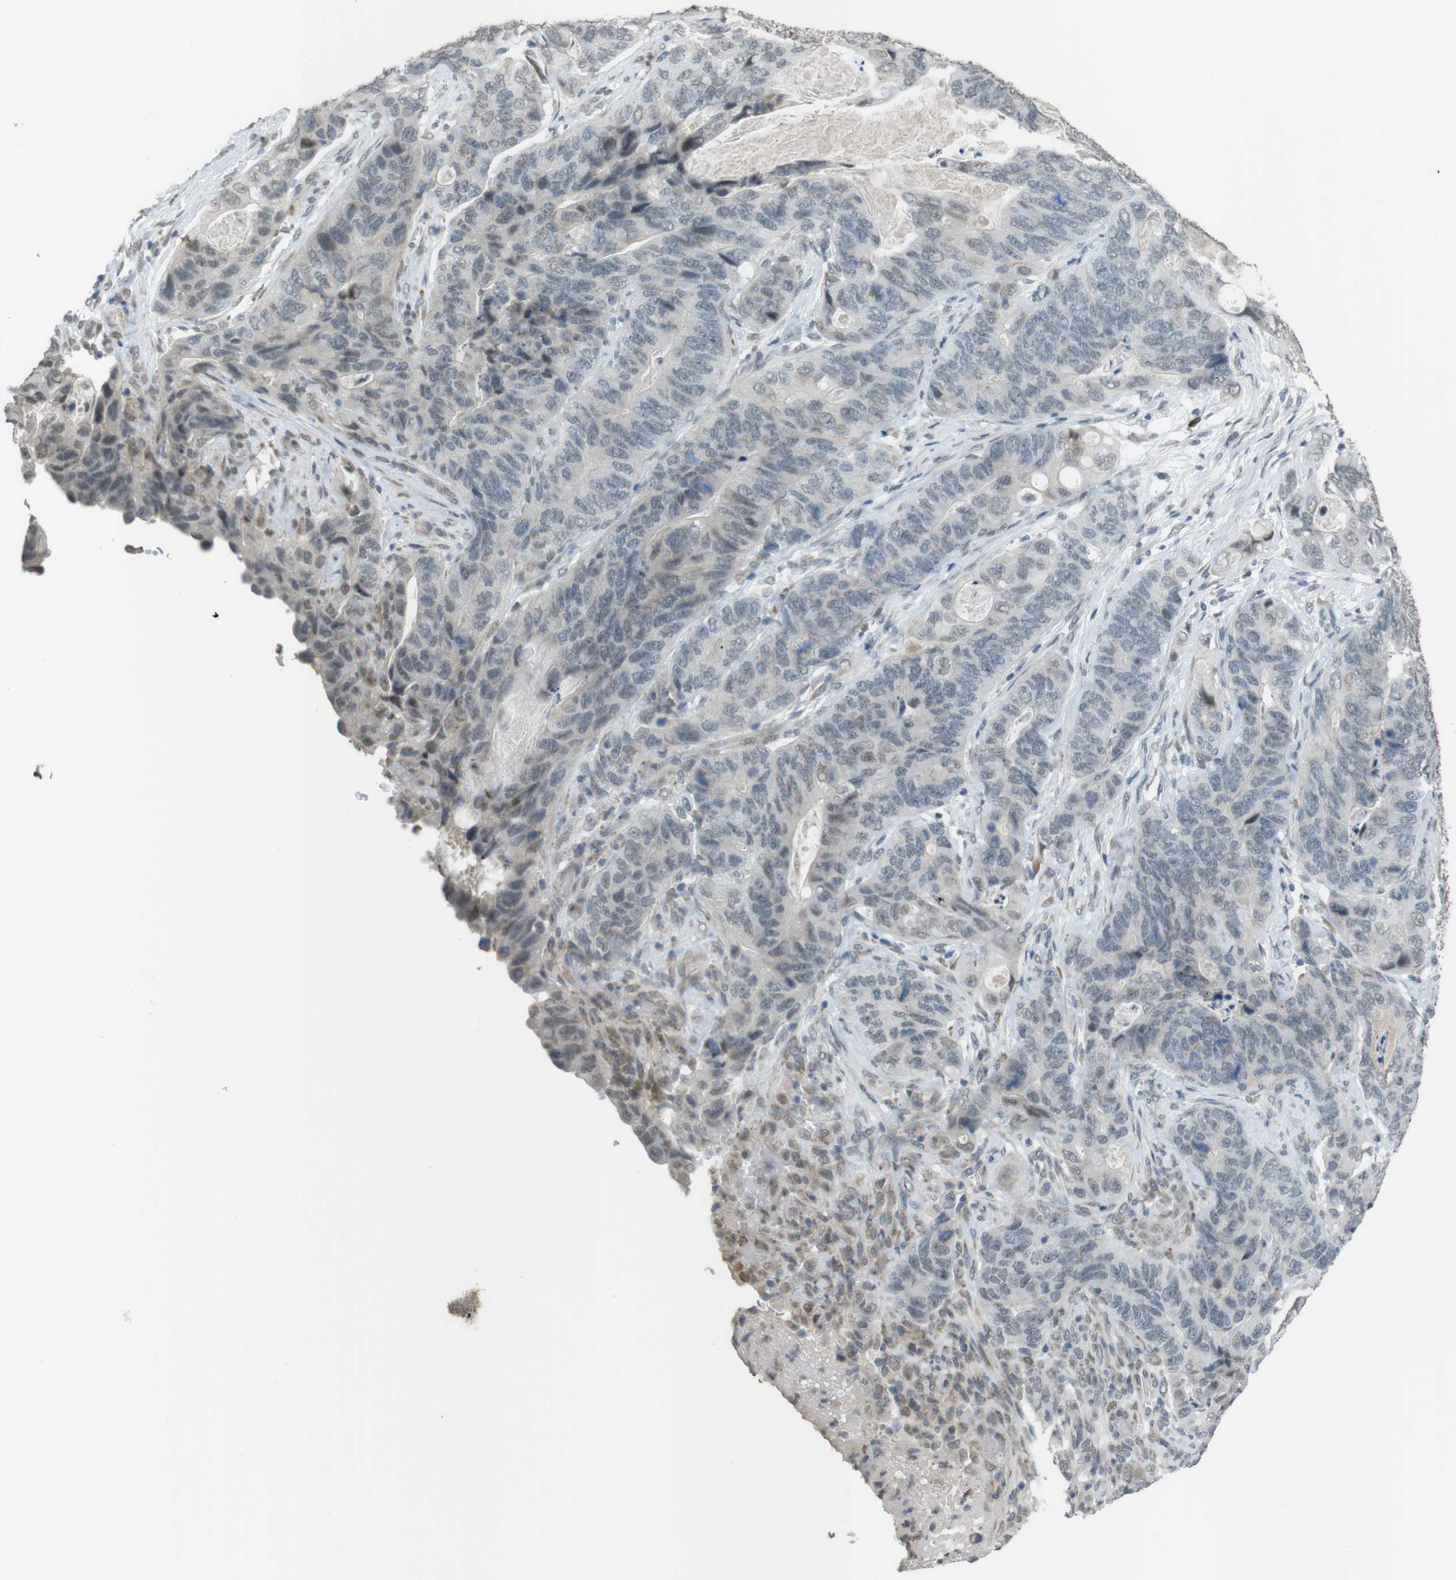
{"staining": {"intensity": "weak", "quantity": "<25%", "location": "cytoplasmic/membranous"}, "tissue": "stomach cancer", "cell_type": "Tumor cells", "image_type": "cancer", "snomed": [{"axis": "morphology", "description": "Adenocarcinoma, NOS"}, {"axis": "topography", "description": "Stomach"}], "caption": "Tumor cells show no significant positivity in stomach cancer (adenocarcinoma). The staining was performed using DAB to visualize the protein expression in brown, while the nuclei were stained in blue with hematoxylin (Magnification: 20x).", "gene": "FZD10", "patient": {"sex": "female", "age": 89}}